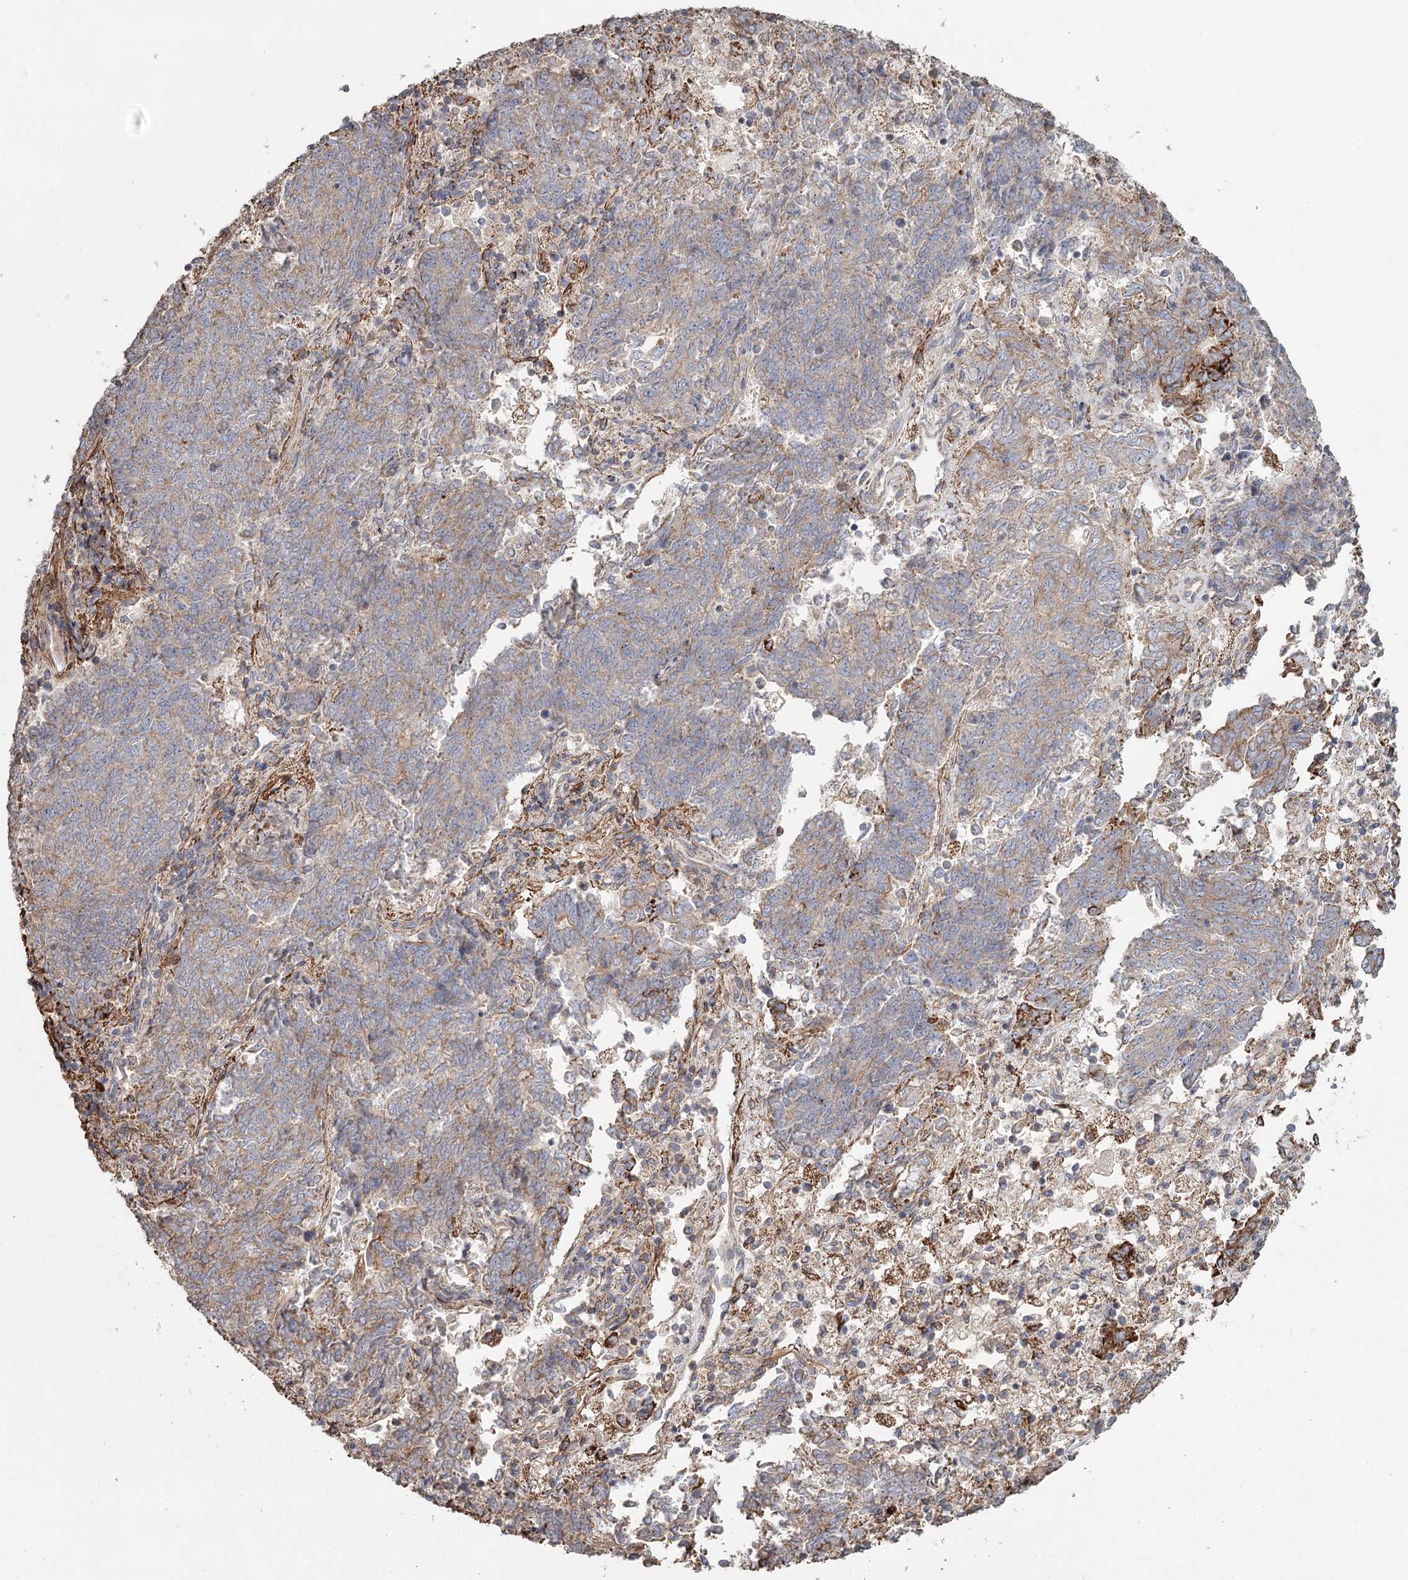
{"staining": {"intensity": "weak", "quantity": "25%-75%", "location": "cytoplasmic/membranous"}, "tissue": "endometrial cancer", "cell_type": "Tumor cells", "image_type": "cancer", "snomed": [{"axis": "morphology", "description": "Adenocarcinoma, NOS"}, {"axis": "topography", "description": "Endometrium"}], "caption": "An immunohistochemistry (IHC) histopathology image of neoplastic tissue is shown. Protein staining in brown highlights weak cytoplasmic/membranous positivity in endometrial adenocarcinoma within tumor cells. (brown staining indicates protein expression, while blue staining denotes nuclei).", "gene": "DHRS9", "patient": {"sex": "female", "age": 80}}